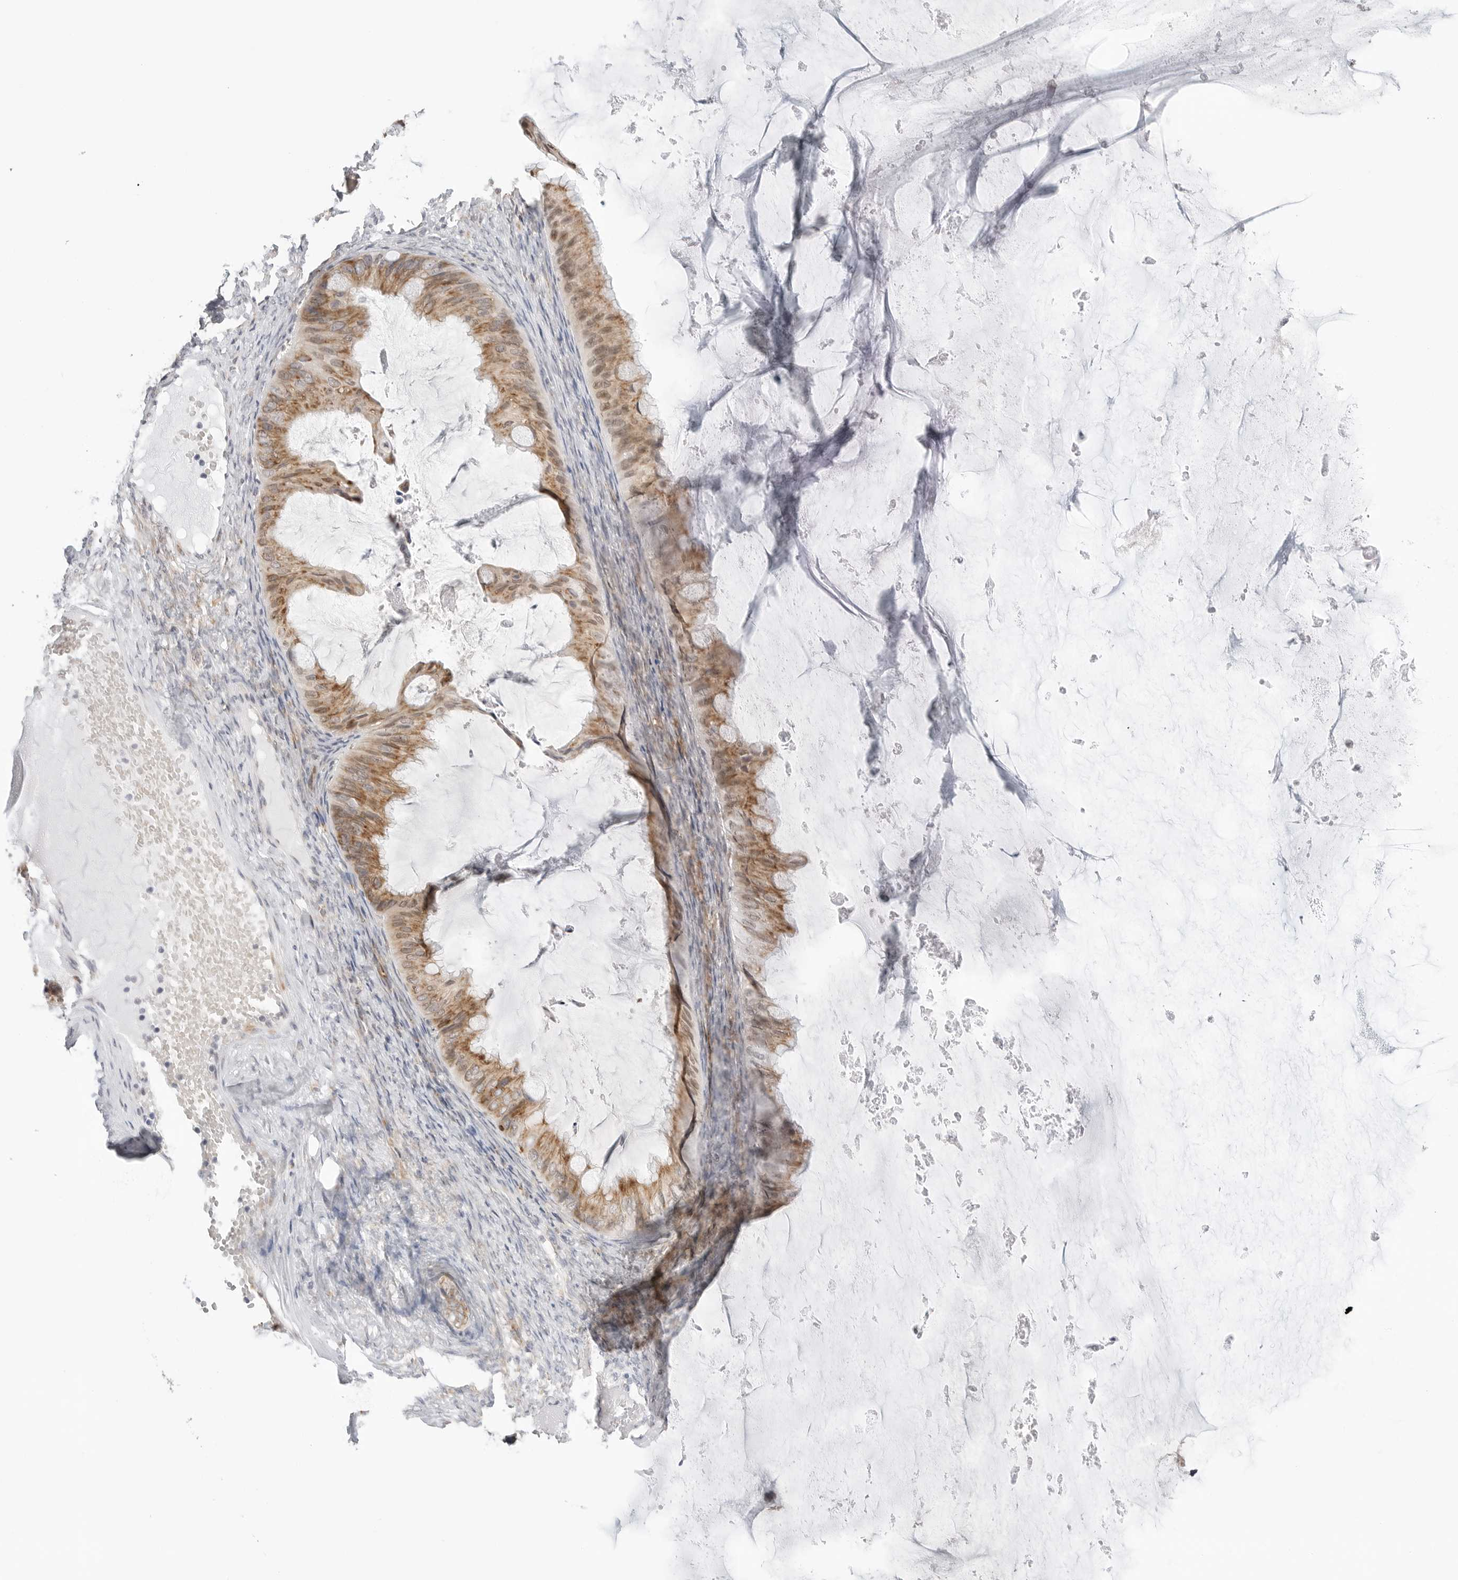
{"staining": {"intensity": "moderate", "quantity": ">75%", "location": "cytoplasmic/membranous"}, "tissue": "ovarian cancer", "cell_type": "Tumor cells", "image_type": "cancer", "snomed": [{"axis": "morphology", "description": "Cystadenocarcinoma, mucinous, NOS"}, {"axis": "topography", "description": "Ovary"}], "caption": "Immunohistochemistry (IHC) photomicrograph of ovarian mucinous cystadenocarcinoma stained for a protein (brown), which exhibits medium levels of moderate cytoplasmic/membranous expression in approximately >75% of tumor cells.", "gene": "RPN1", "patient": {"sex": "female", "age": 61}}